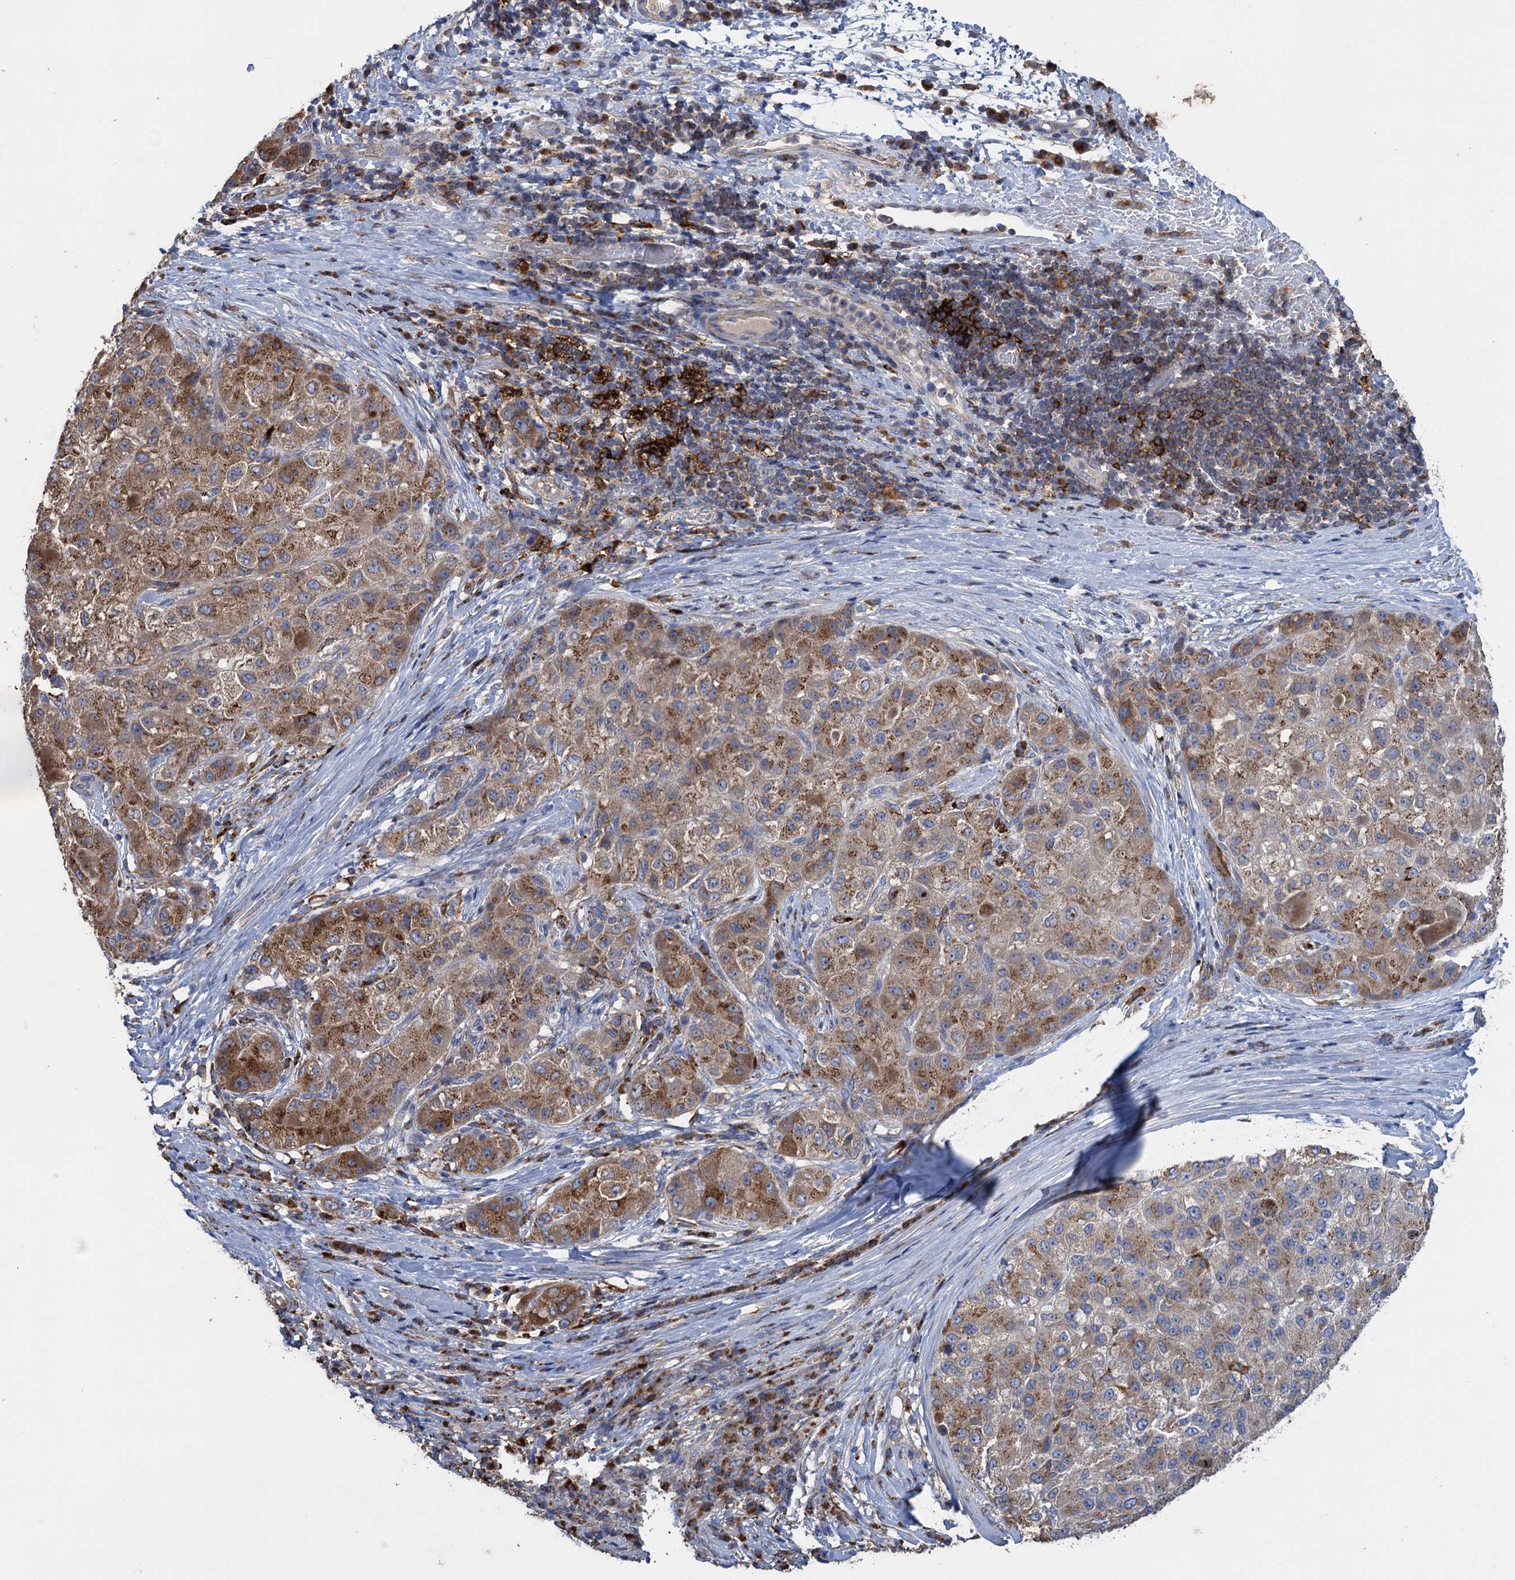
{"staining": {"intensity": "moderate", "quantity": "25%-75%", "location": "cytoplasmic/membranous"}, "tissue": "liver cancer", "cell_type": "Tumor cells", "image_type": "cancer", "snomed": [{"axis": "morphology", "description": "Carcinoma, Hepatocellular, NOS"}, {"axis": "topography", "description": "Liver"}], "caption": "Immunohistochemical staining of human liver cancer exhibits medium levels of moderate cytoplasmic/membranous expression in about 25%-75% of tumor cells.", "gene": "TXNDC11", "patient": {"sex": "male", "age": 80}}